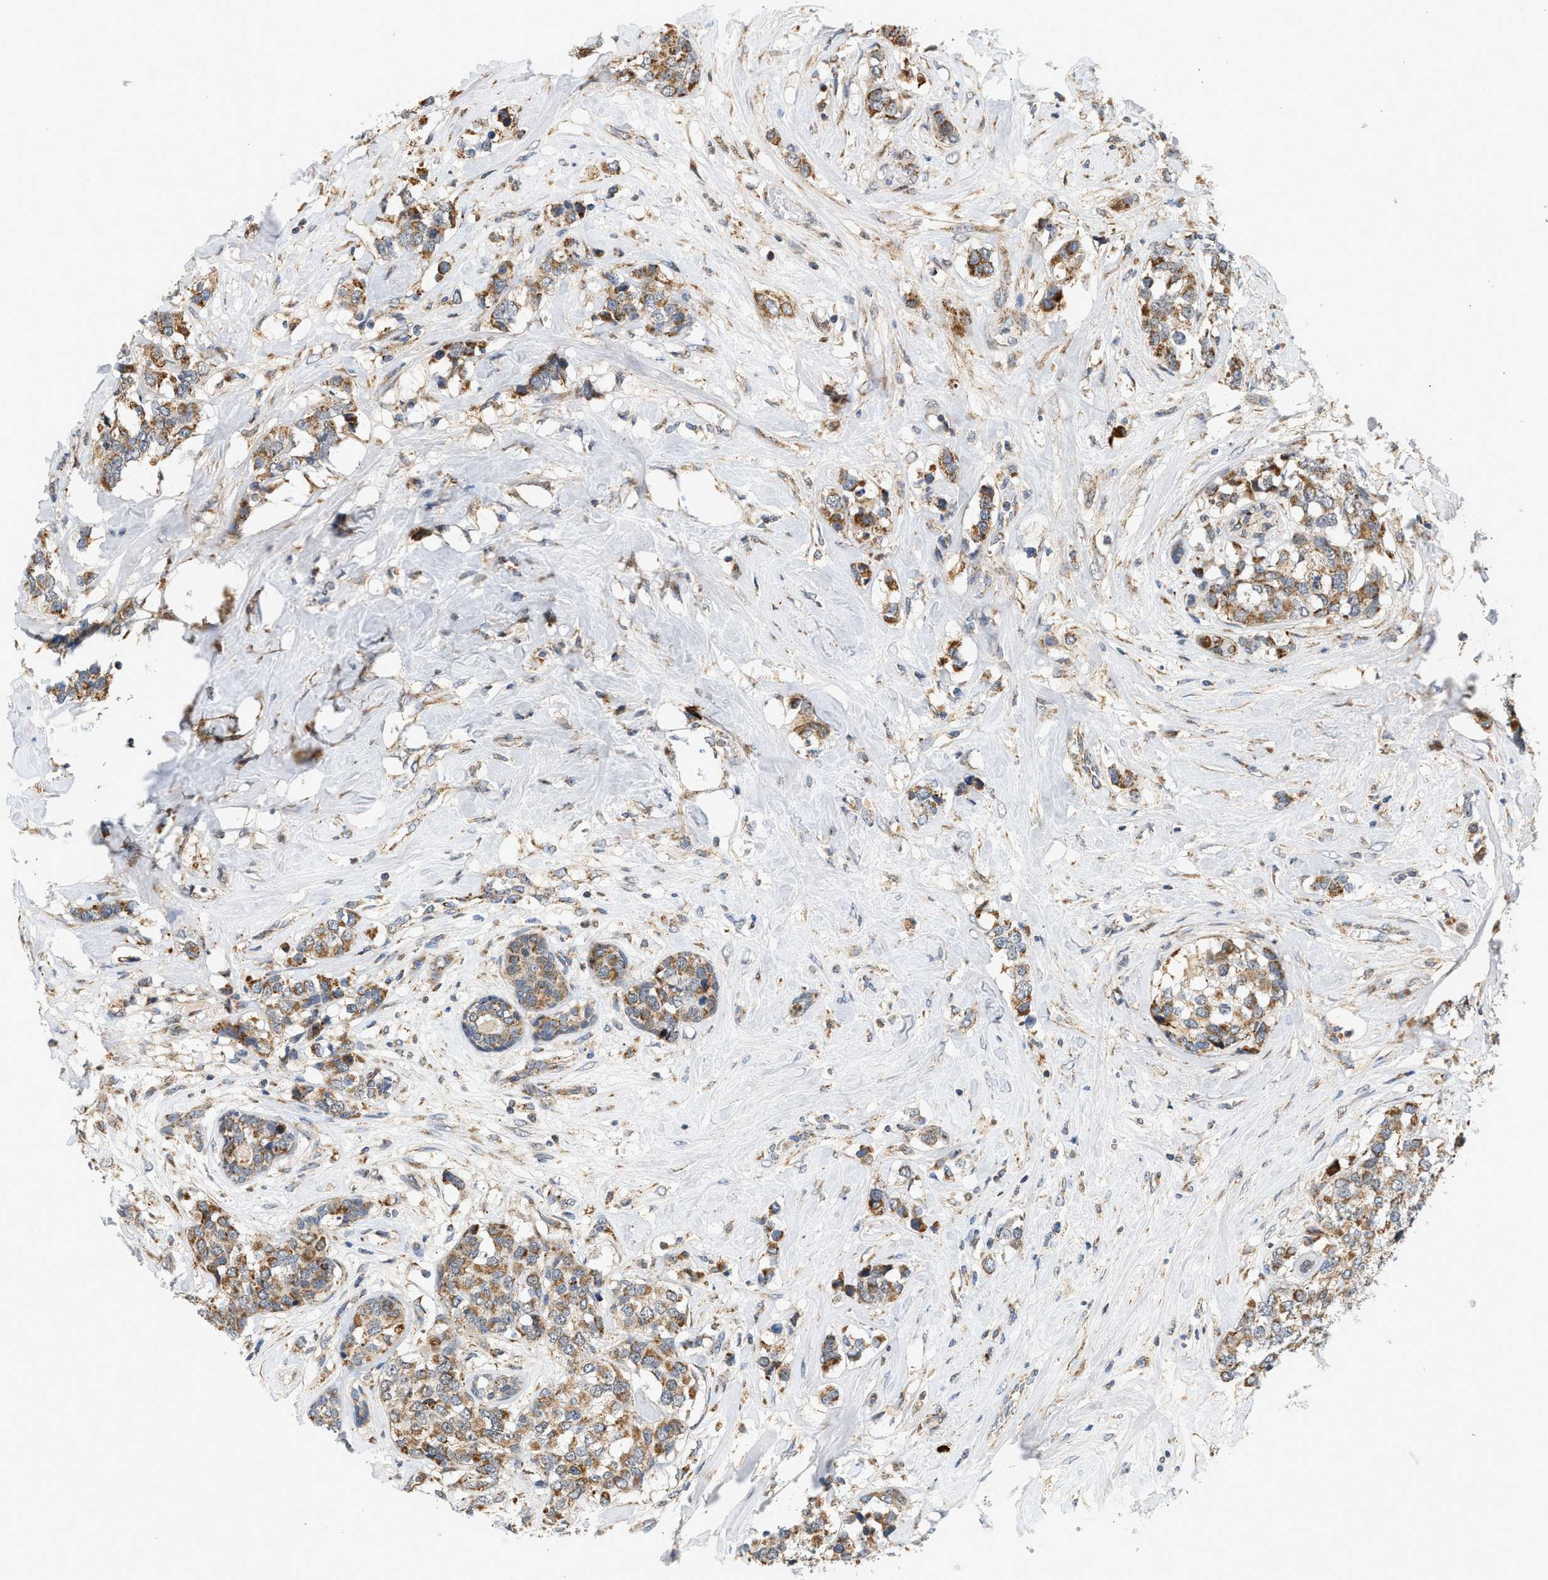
{"staining": {"intensity": "moderate", "quantity": ">75%", "location": "cytoplasmic/membranous"}, "tissue": "breast cancer", "cell_type": "Tumor cells", "image_type": "cancer", "snomed": [{"axis": "morphology", "description": "Lobular carcinoma"}, {"axis": "topography", "description": "Breast"}], "caption": "Moderate cytoplasmic/membranous staining for a protein is seen in about >75% of tumor cells of breast lobular carcinoma using immunohistochemistry.", "gene": "MCU", "patient": {"sex": "female", "age": 59}}